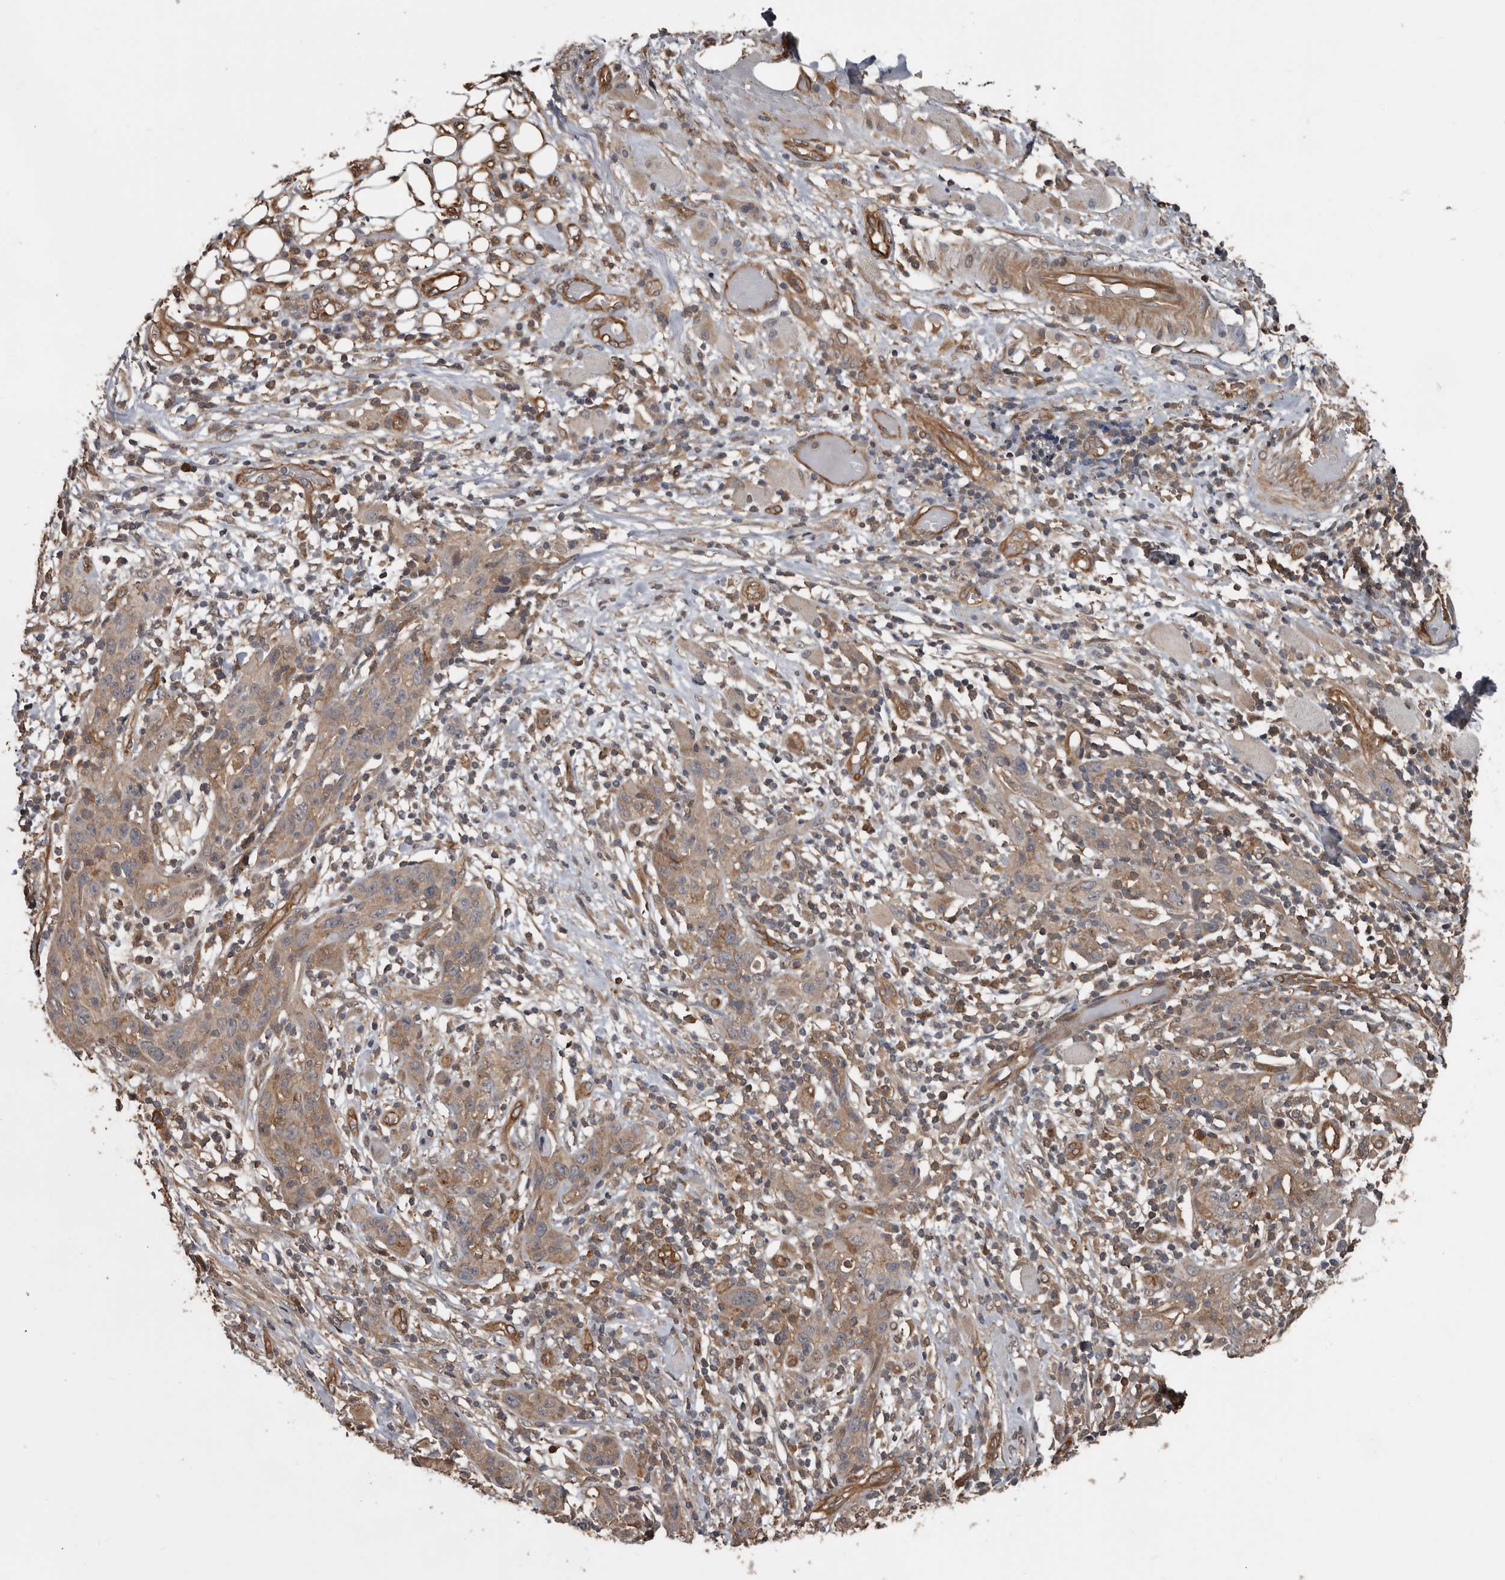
{"staining": {"intensity": "weak", "quantity": "25%-75%", "location": "cytoplasmic/membranous"}, "tissue": "skin cancer", "cell_type": "Tumor cells", "image_type": "cancer", "snomed": [{"axis": "morphology", "description": "Squamous cell carcinoma, NOS"}, {"axis": "topography", "description": "Skin"}], "caption": "High-power microscopy captured an immunohistochemistry photomicrograph of squamous cell carcinoma (skin), revealing weak cytoplasmic/membranous expression in approximately 25%-75% of tumor cells.", "gene": "EXOC3L1", "patient": {"sex": "female", "age": 88}}